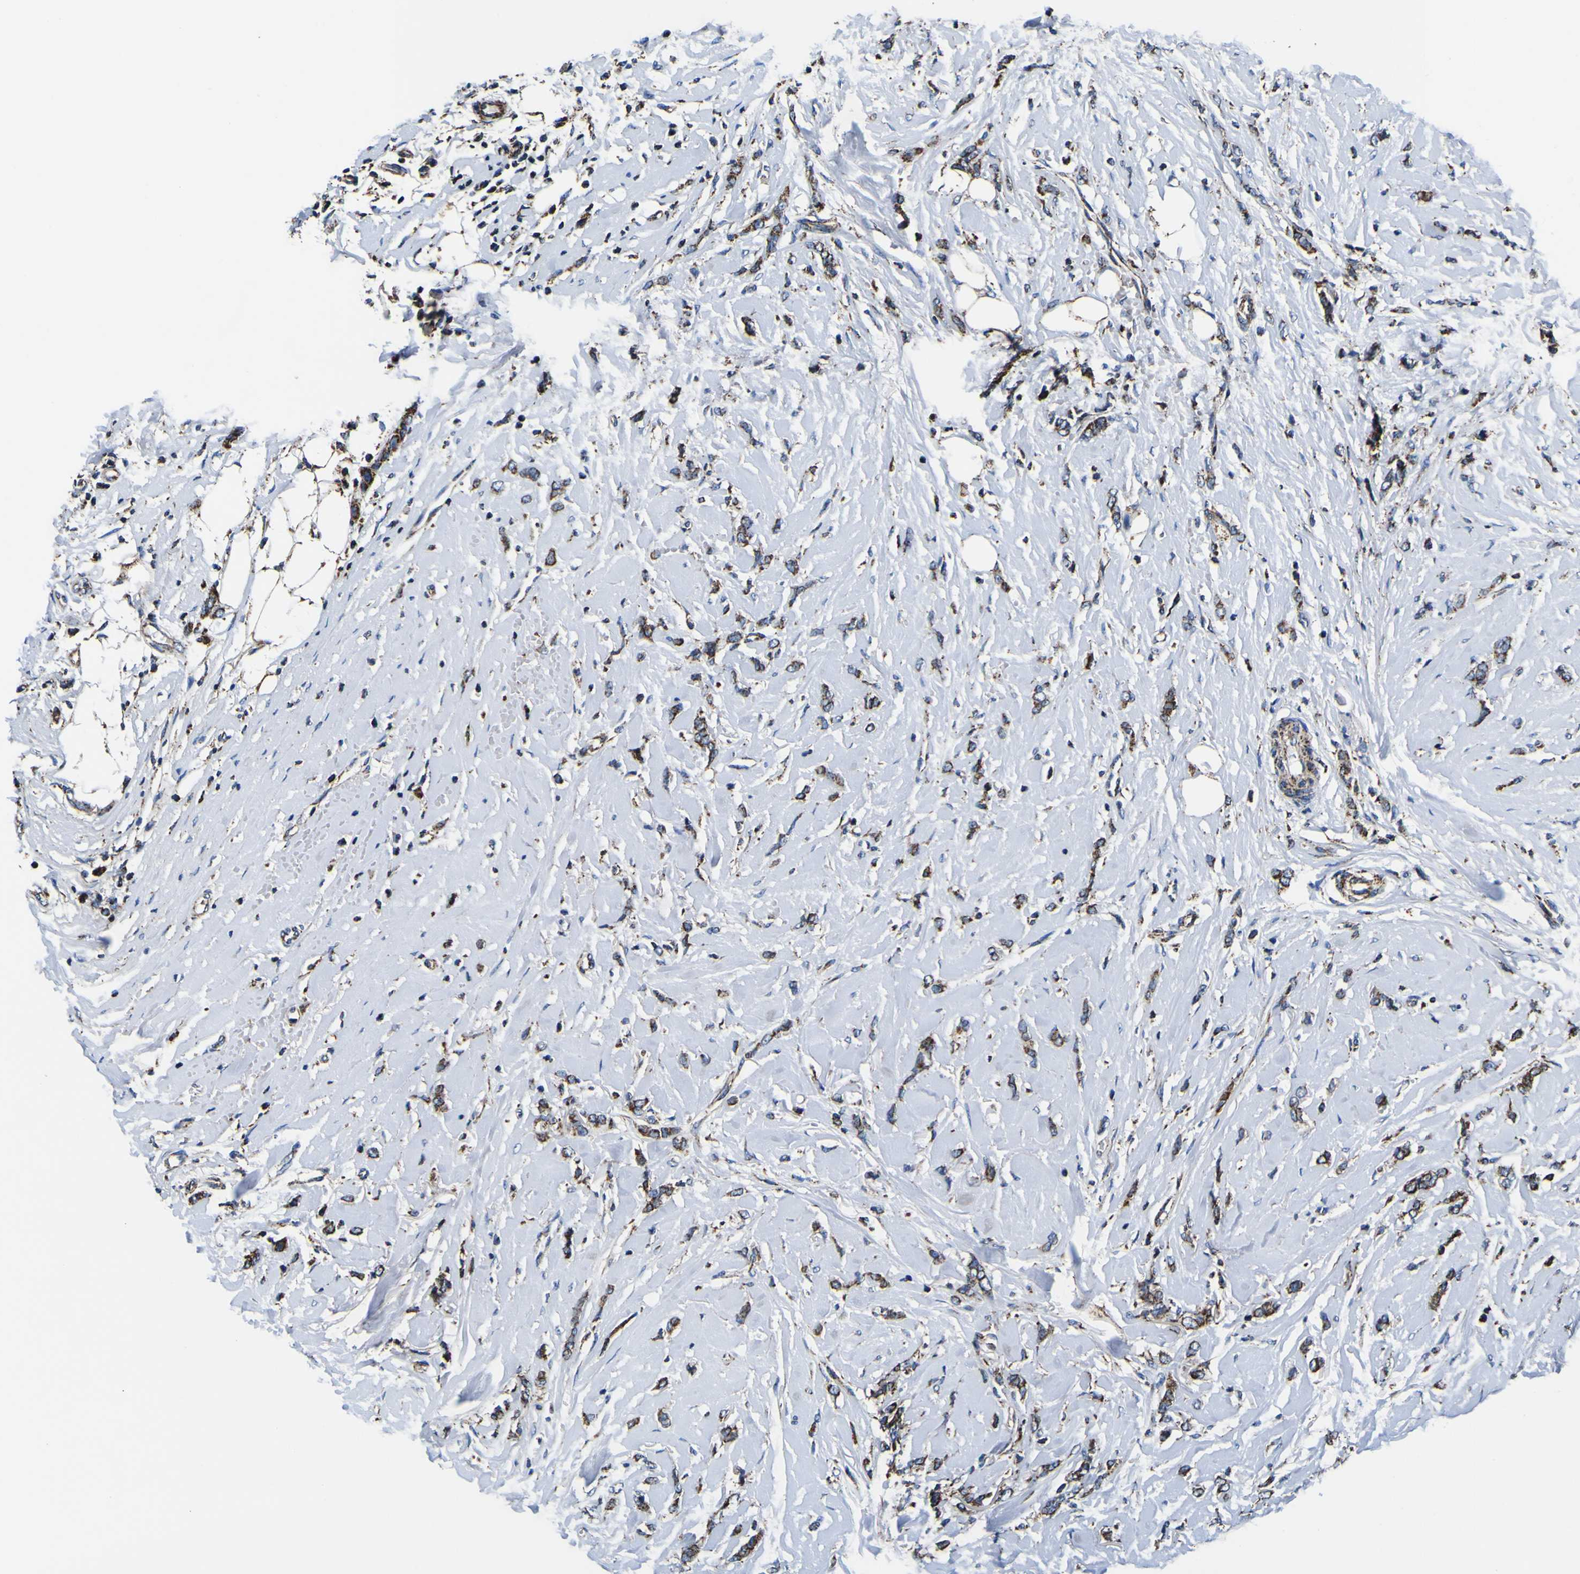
{"staining": {"intensity": "moderate", "quantity": ">75%", "location": "cytoplasmic/membranous"}, "tissue": "breast cancer", "cell_type": "Tumor cells", "image_type": "cancer", "snomed": [{"axis": "morphology", "description": "Lobular carcinoma"}, {"axis": "topography", "description": "Skin"}, {"axis": "topography", "description": "Breast"}], "caption": "Moderate cytoplasmic/membranous protein expression is seen in about >75% of tumor cells in breast cancer (lobular carcinoma).", "gene": "PTRH2", "patient": {"sex": "female", "age": 46}}